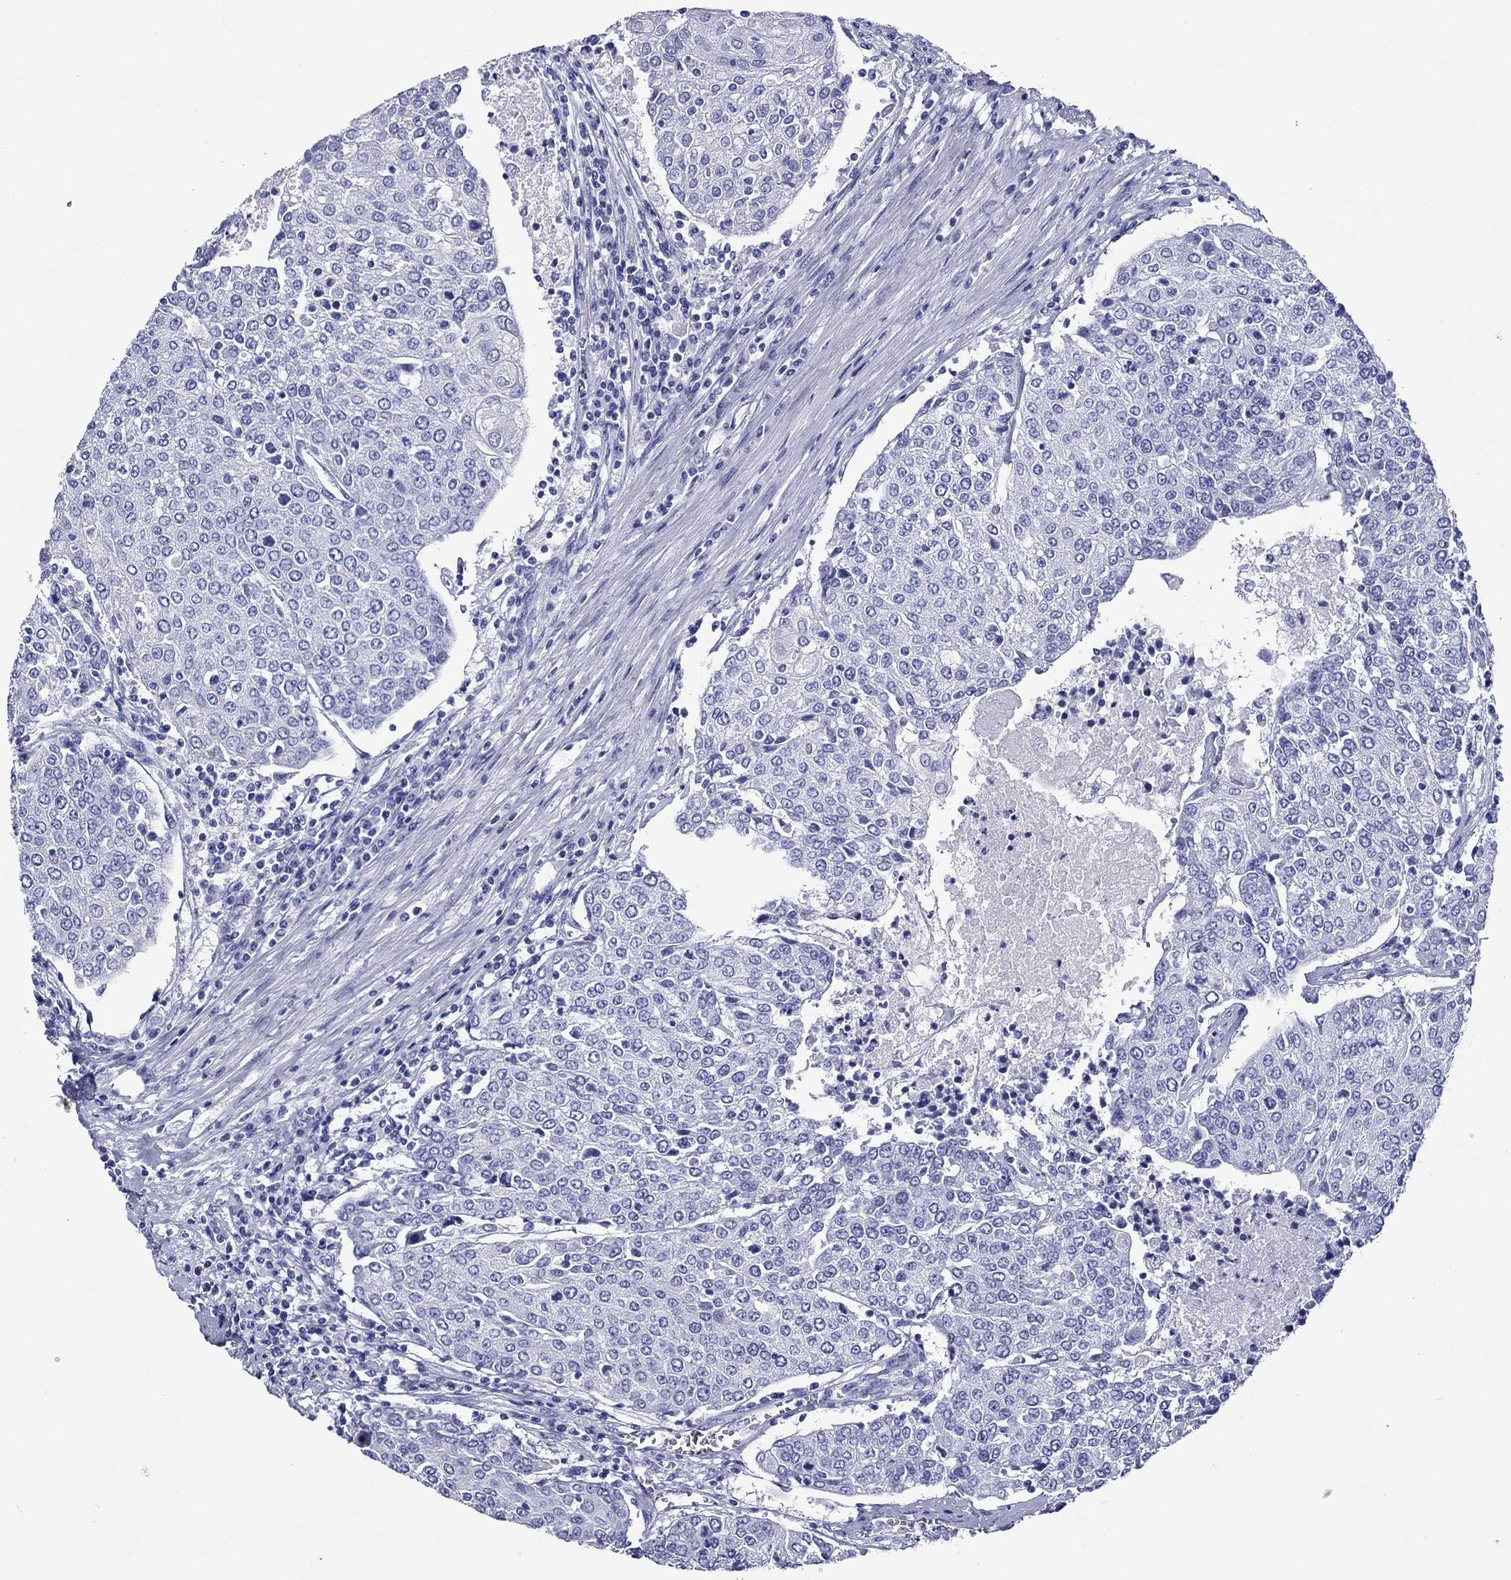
{"staining": {"intensity": "negative", "quantity": "none", "location": "none"}, "tissue": "urothelial cancer", "cell_type": "Tumor cells", "image_type": "cancer", "snomed": [{"axis": "morphology", "description": "Urothelial carcinoma, High grade"}, {"axis": "topography", "description": "Urinary bladder"}], "caption": "High magnification brightfield microscopy of urothelial cancer stained with DAB (brown) and counterstained with hematoxylin (blue): tumor cells show no significant expression.", "gene": "ROM1", "patient": {"sex": "female", "age": 85}}